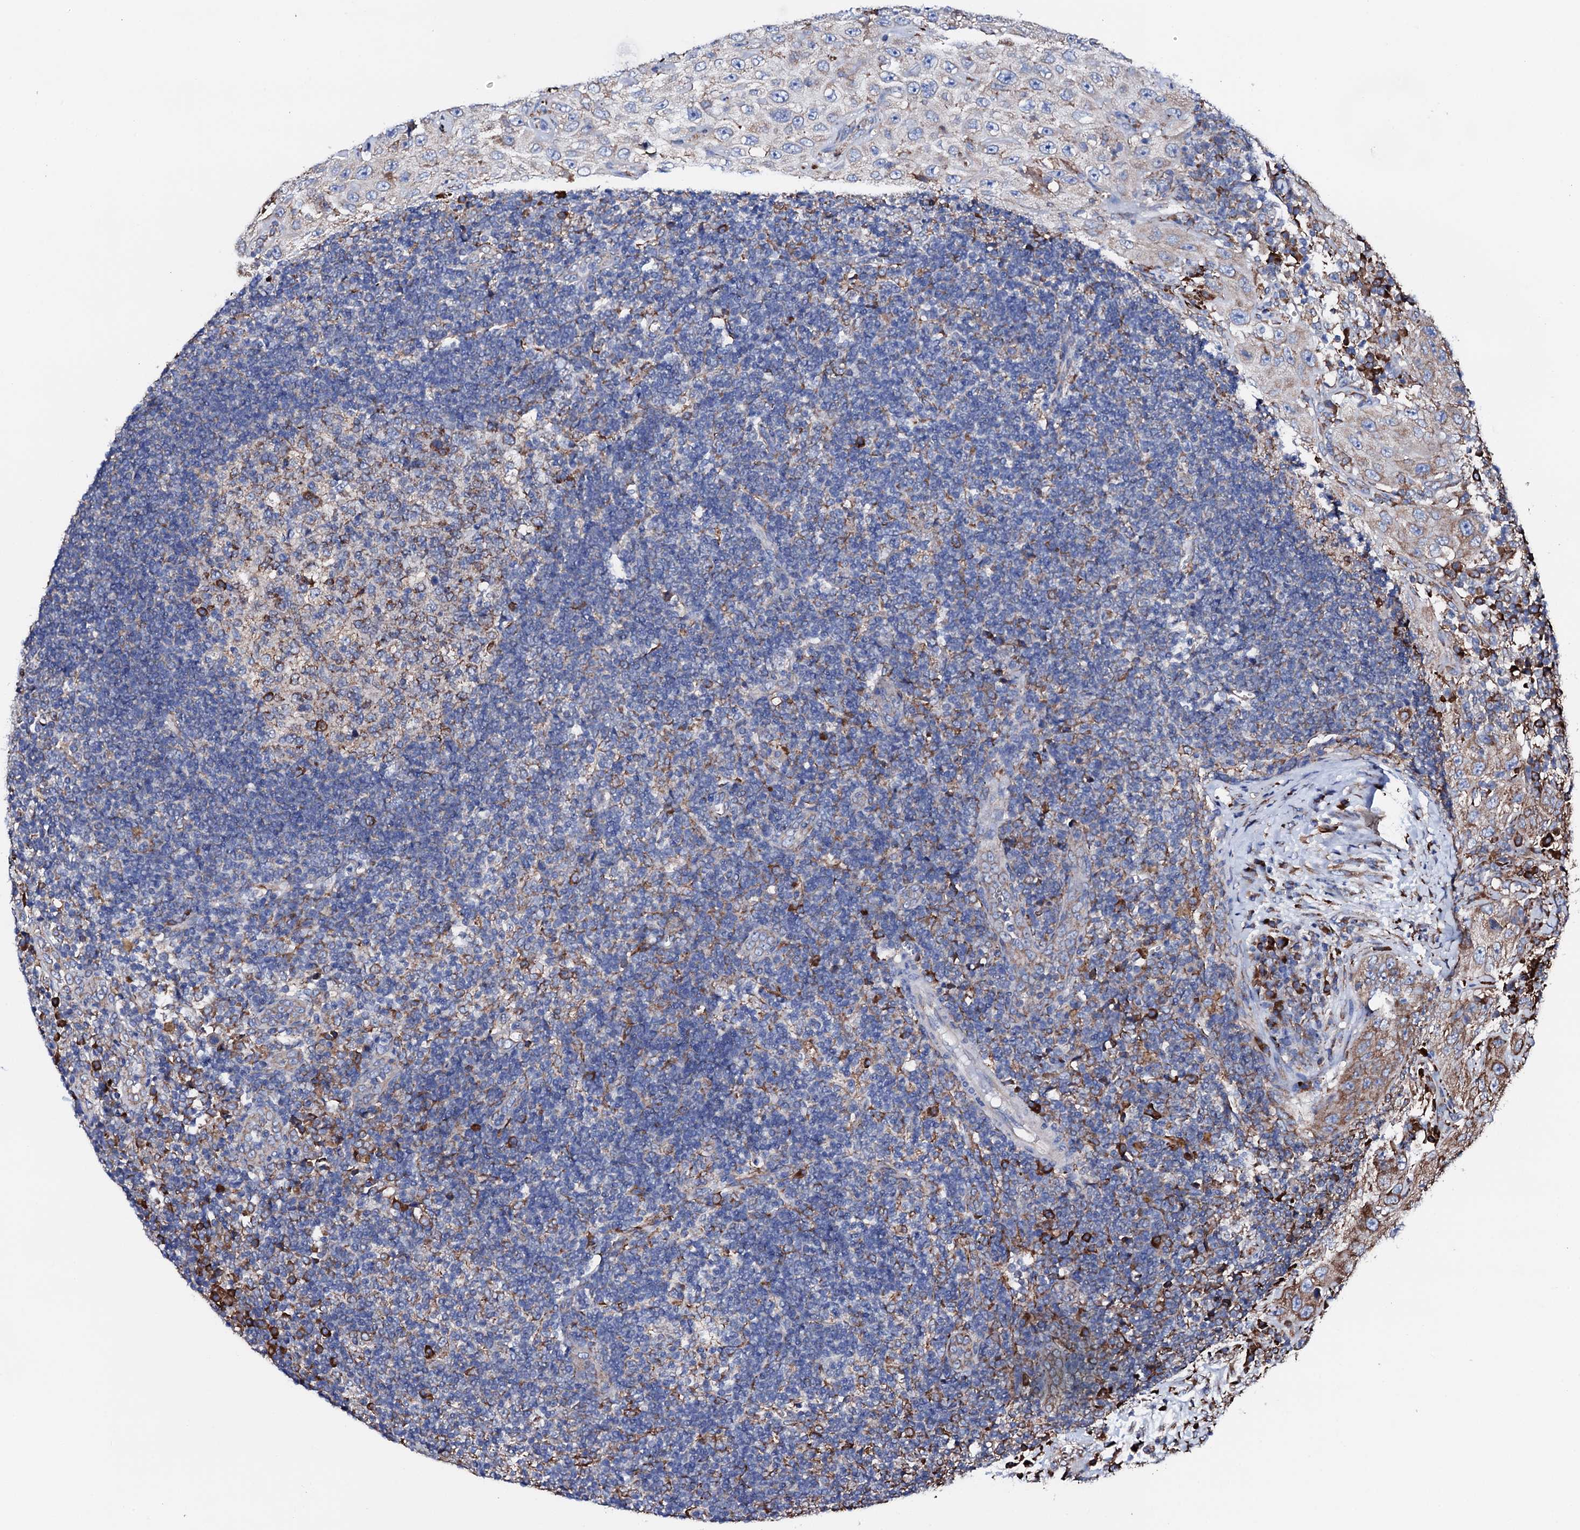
{"staining": {"intensity": "moderate", "quantity": "<25%", "location": "cytoplasmic/membranous"}, "tissue": "lymph node", "cell_type": "Germinal center cells", "image_type": "normal", "snomed": [{"axis": "morphology", "description": "Normal tissue, NOS"}, {"axis": "morphology", "description": "Squamous cell carcinoma, metastatic, NOS"}, {"axis": "topography", "description": "Lymph node"}], "caption": "Protein expression analysis of normal human lymph node reveals moderate cytoplasmic/membranous expression in approximately <25% of germinal center cells.", "gene": "AMDHD1", "patient": {"sex": "male", "age": 73}}